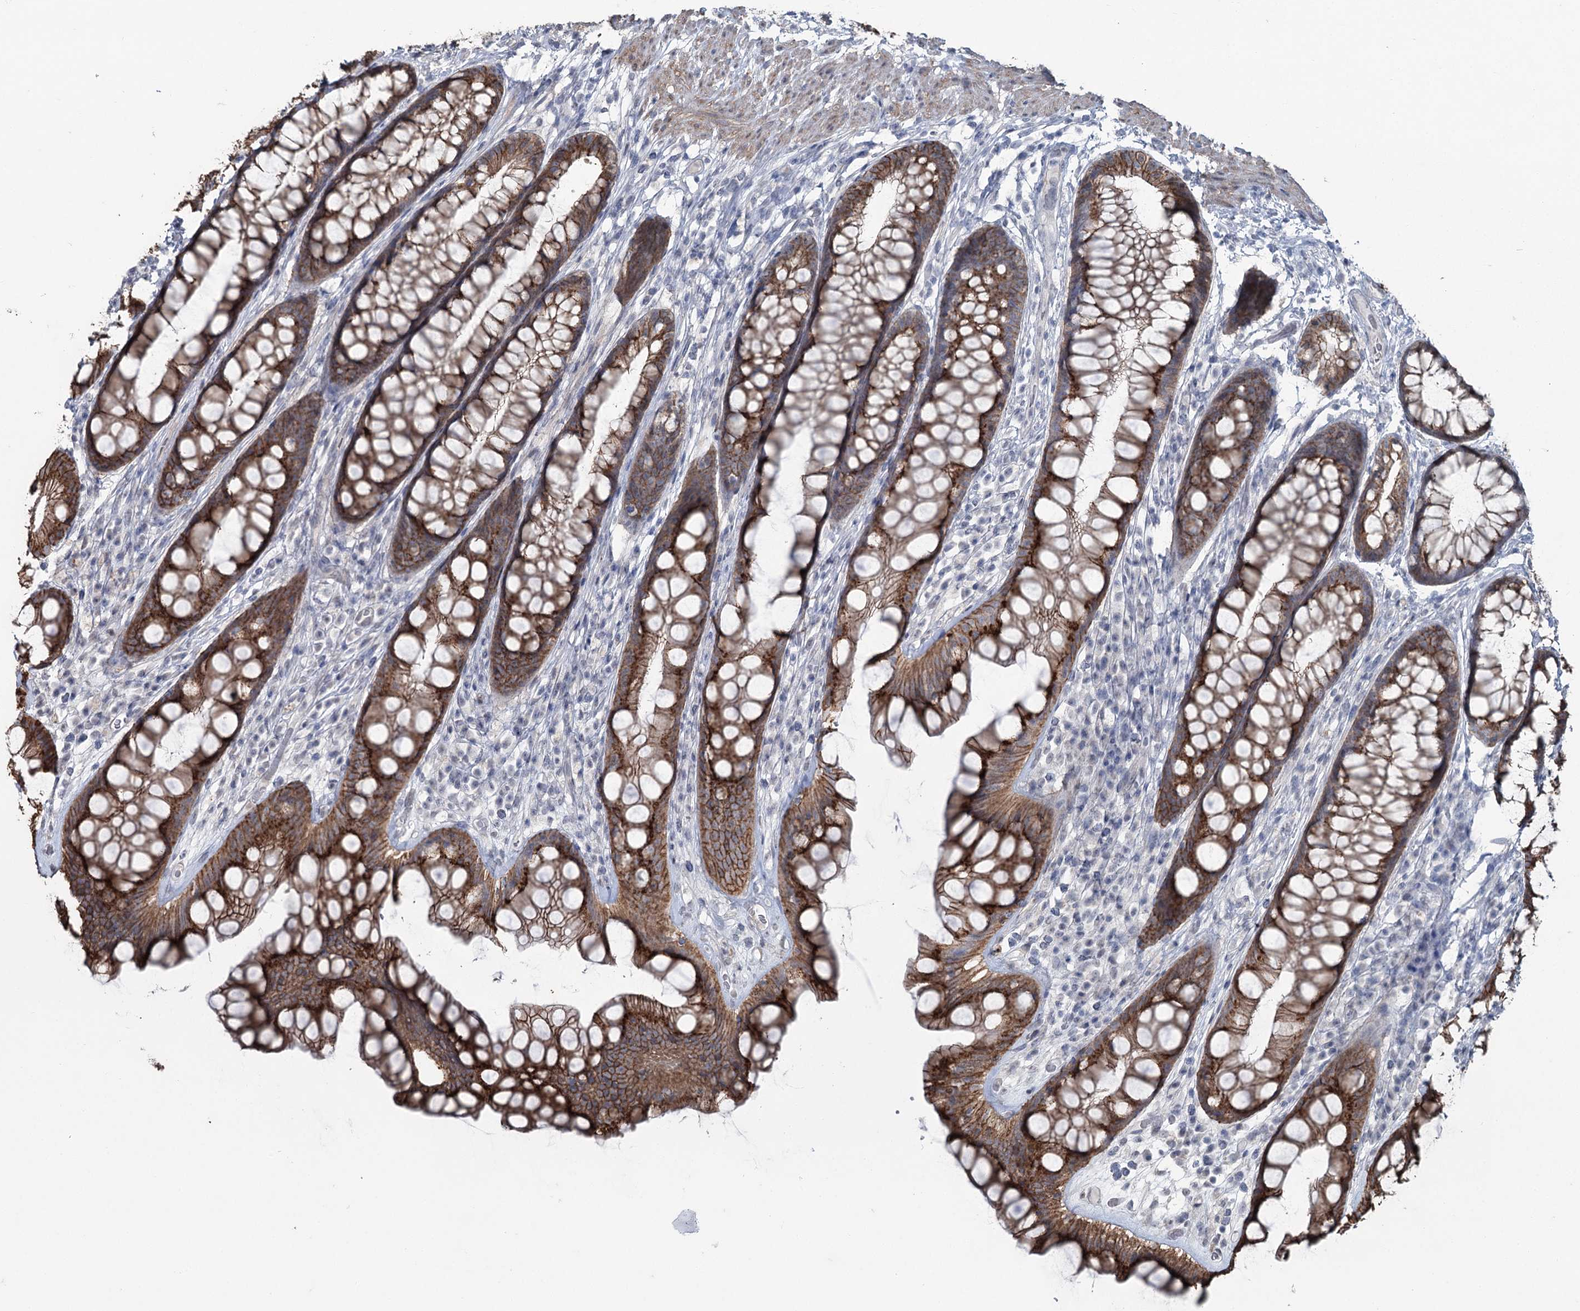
{"staining": {"intensity": "strong", "quantity": ">75%", "location": "cytoplasmic/membranous"}, "tissue": "rectum", "cell_type": "Glandular cells", "image_type": "normal", "snomed": [{"axis": "morphology", "description": "Normal tissue, NOS"}, {"axis": "topography", "description": "Rectum"}], "caption": "Glandular cells display strong cytoplasmic/membranous staining in approximately >75% of cells in unremarkable rectum. The protein of interest is stained brown, and the nuclei are stained in blue (DAB IHC with brightfield microscopy, high magnification).", "gene": "FAM120B", "patient": {"sex": "male", "age": 74}}